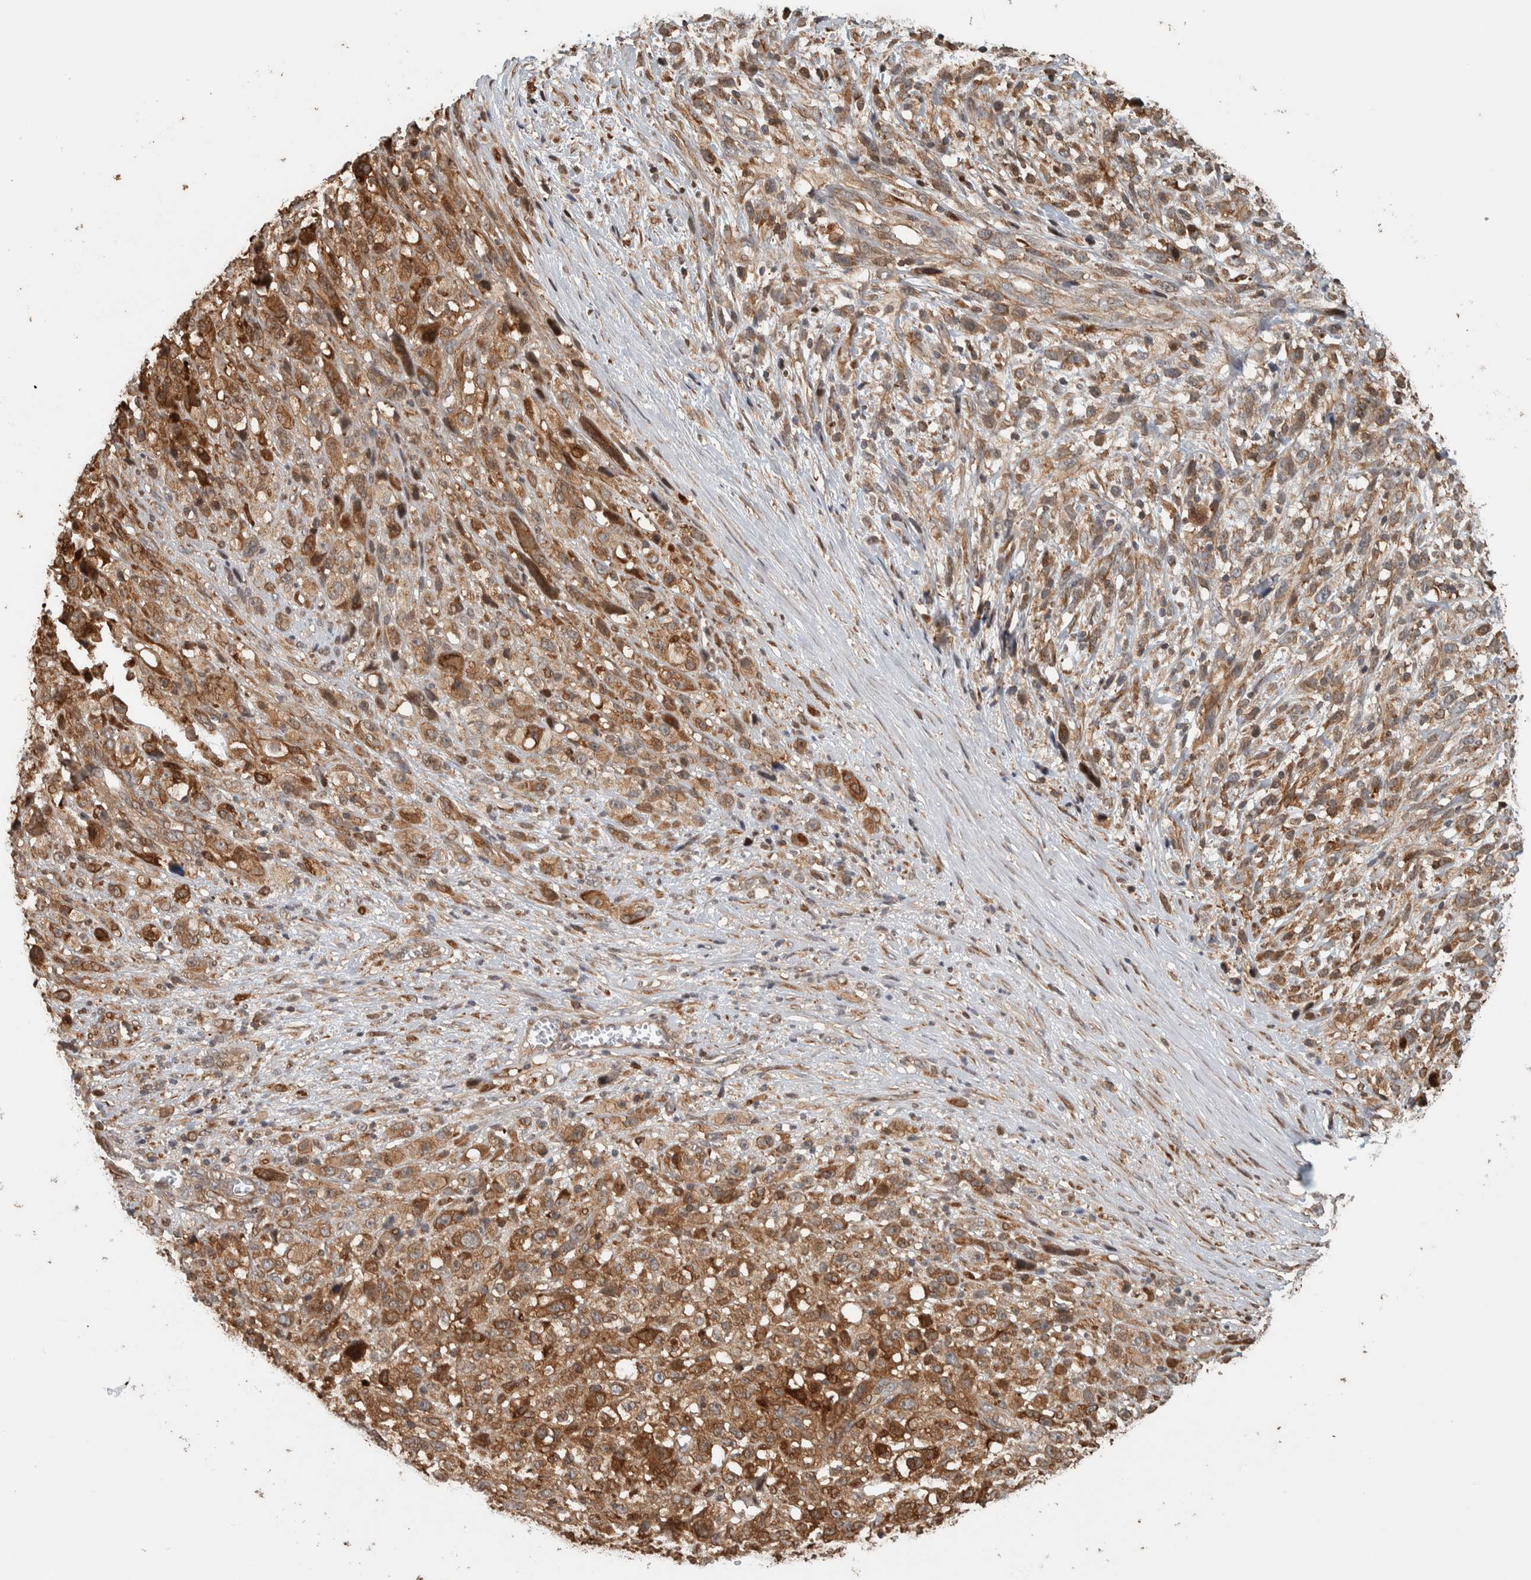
{"staining": {"intensity": "moderate", "quantity": ">75%", "location": "cytoplasmic/membranous"}, "tissue": "melanoma", "cell_type": "Tumor cells", "image_type": "cancer", "snomed": [{"axis": "morphology", "description": "Malignant melanoma, NOS"}, {"axis": "topography", "description": "Skin"}], "caption": "Immunohistochemical staining of human melanoma shows moderate cytoplasmic/membranous protein staining in about >75% of tumor cells. The staining was performed using DAB (3,3'-diaminobenzidine) to visualize the protein expression in brown, while the nuclei were stained in blue with hematoxylin (Magnification: 20x).", "gene": "CNTROB", "patient": {"sex": "female", "age": 55}}